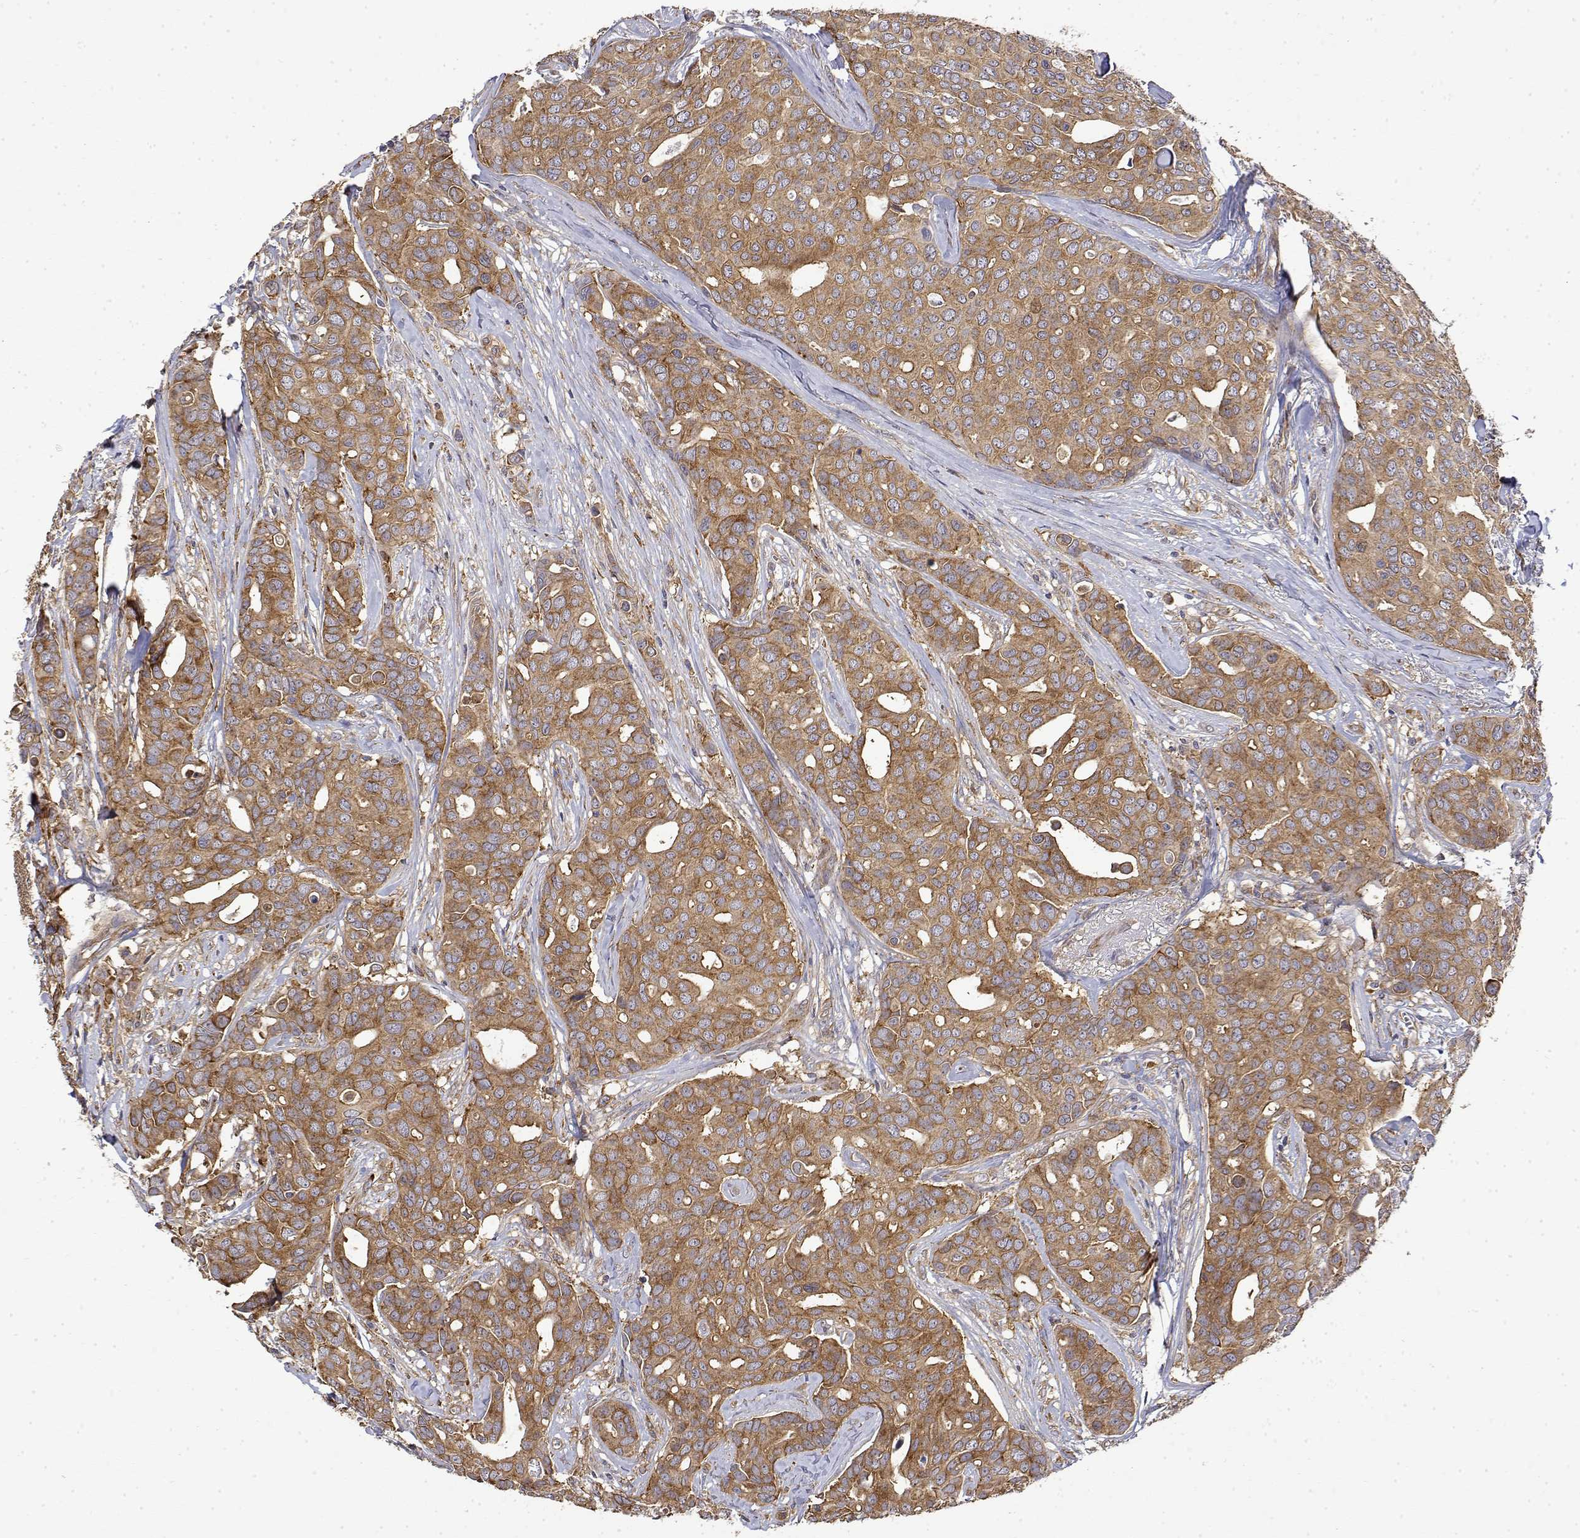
{"staining": {"intensity": "moderate", "quantity": ">75%", "location": "cytoplasmic/membranous"}, "tissue": "breast cancer", "cell_type": "Tumor cells", "image_type": "cancer", "snomed": [{"axis": "morphology", "description": "Duct carcinoma"}, {"axis": "topography", "description": "Breast"}], "caption": "A medium amount of moderate cytoplasmic/membranous positivity is present in approximately >75% of tumor cells in invasive ductal carcinoma (breast) tissue.", "gene": "PACSIN2", "patient": {"sex": "female", "age": 54}}